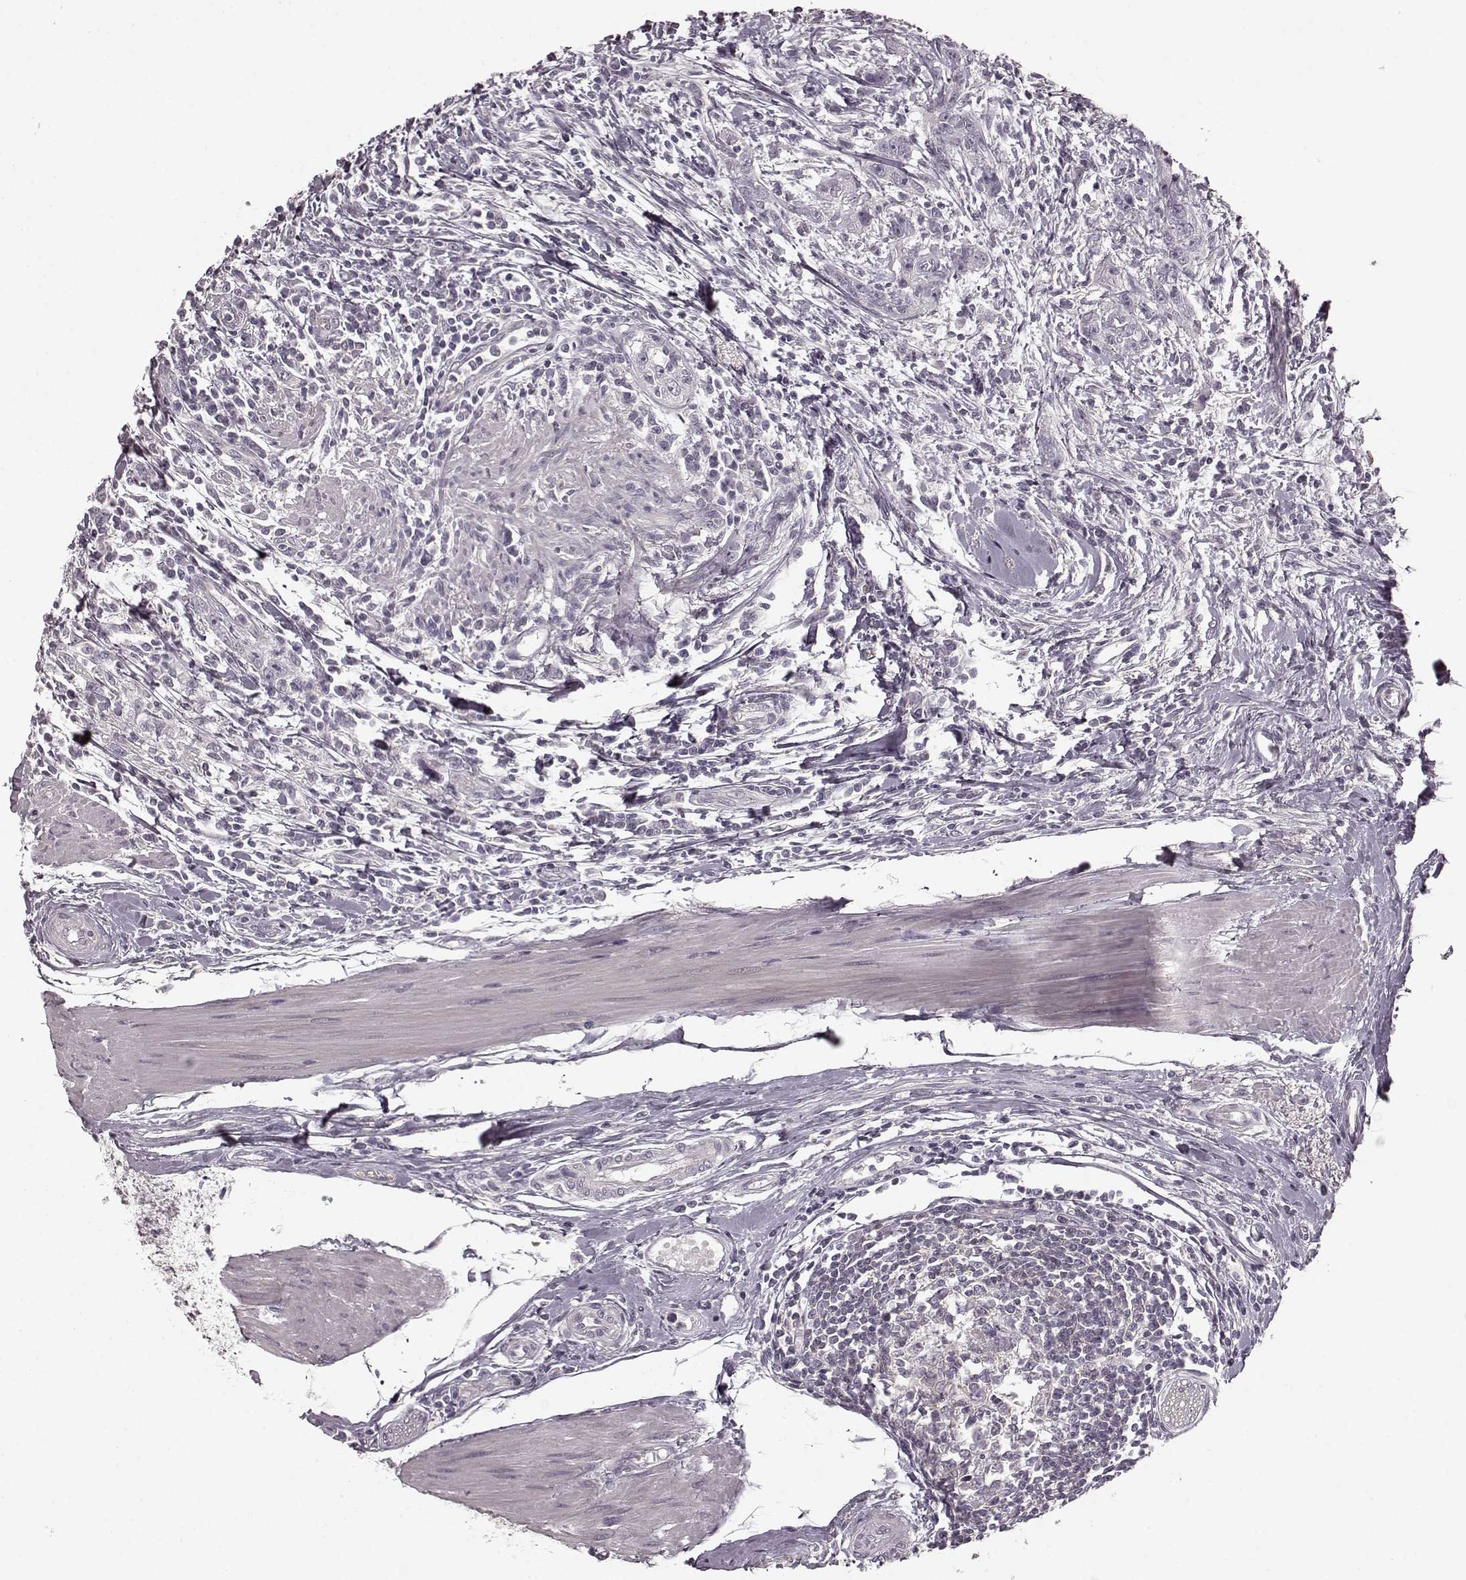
{"staining": {"intensity": "negative", "quantity": "none", "location": "none"}, "tissue": "urothelial cancer", "cell_type": "Tumor cells", "image_type": "cancer", "snomed": [{"axis": "morphology", "description": "Urothelial carcinoma, High grade"}, {"axis": "topography", "description": "Urinary bladder"}], "caption": "Immunohistochemistry micrograph of neoplastic tissue: urothelial cancer stained with DAB (3,3'-diaminobenzidine) reveals no significant protein positivity in tumor cells. (Immunohistochemistry (ihc), brightfield microscopy, high magnification).", "gene": "PRKCE", "patient": {"sex": "male", "age": 83}}